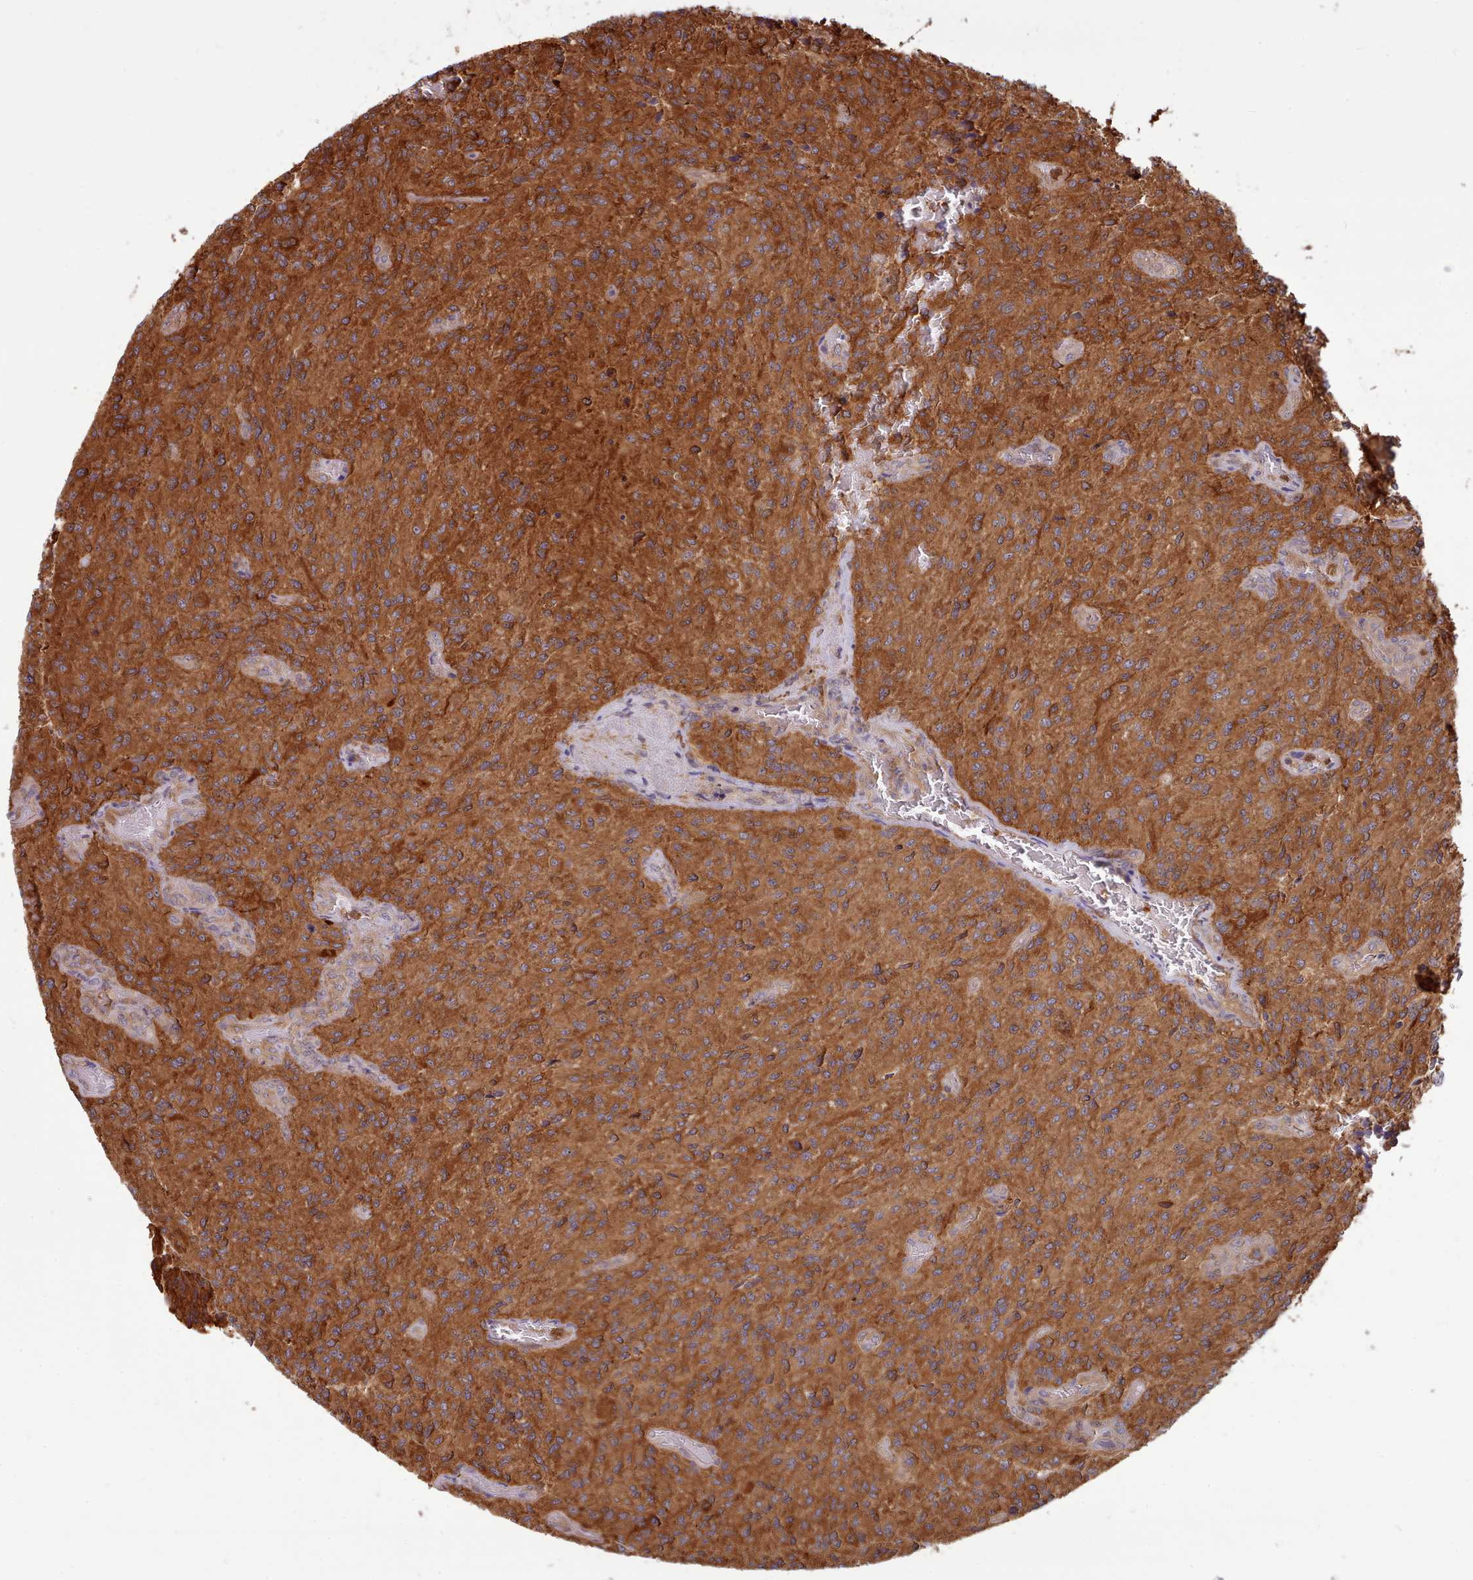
{"staining": {"intensity": "strong", "quantity": ">75%", "location": "cytoplasmic/membranous"}, "tissue": "glioma", "cell_type": "Tumor cells", "image_type": "cancer", "snomed": [{"axis": "morphology", "description": "Normal tissue, NOS"}, {"axis": "morphology", "description": "Glioma, malignant, High grade"}, {"axis": "topography", "description": "Cerebral cortex"}], "caption": "A high amount of strong cytoplasmic/membranous expression is appreciated in about >75% of tumor cells in glioma tissue.", "gene": "SLC4A9", "patient": {"sex": "male", "age": 56}}